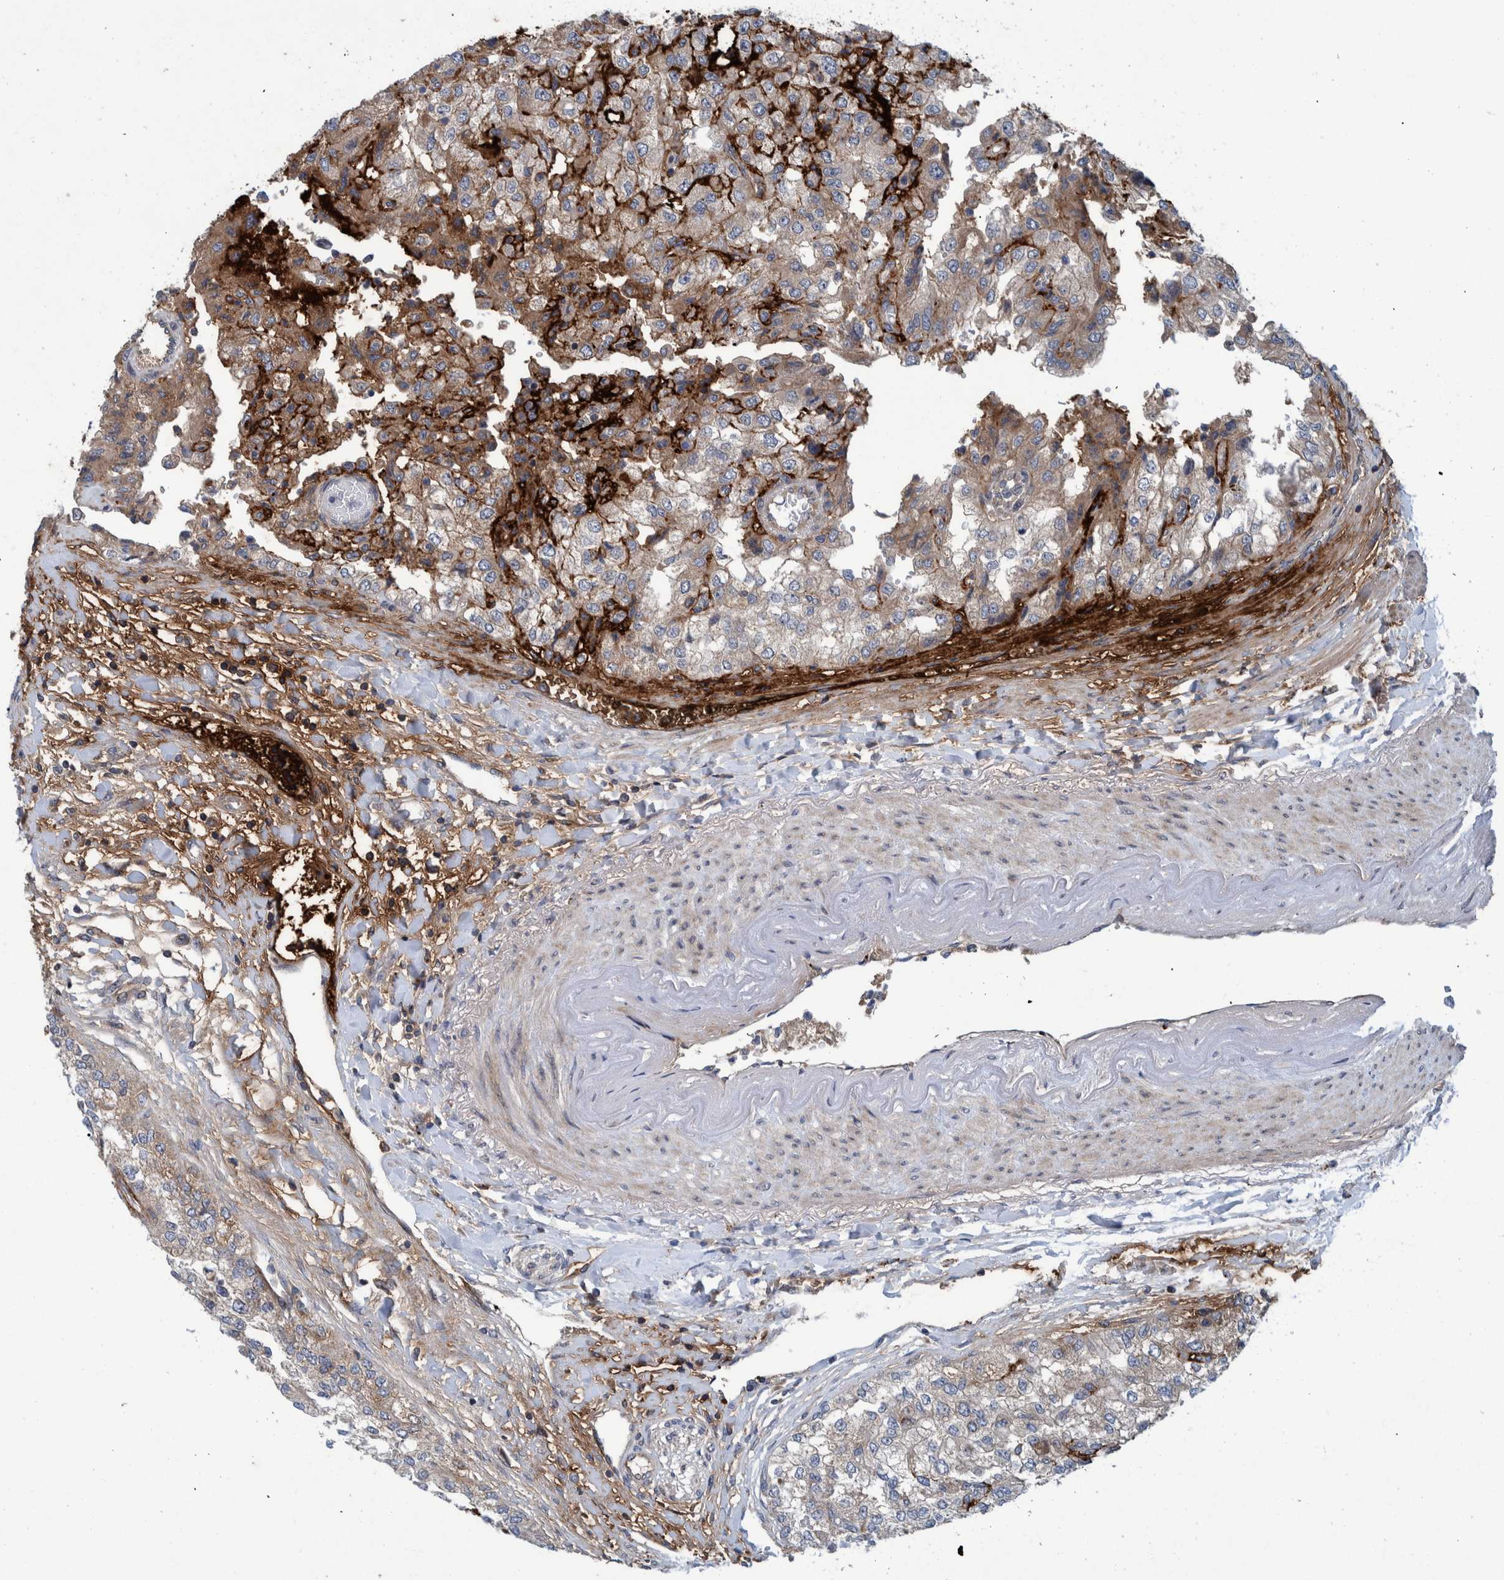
{"staining": {"intensity": "negative", "quantity": "none", "location": "none"}, "tissue": "renal cancer", "cell_type": "Tumor cells", "image_type": "cancer", "snomed": [{"axis": "morphology", "description": "Adenocarcinoma, NOS"}, {"axis": "topography", "description": "Kidney"}], "caption": "IHC histopathology image of human adenocarcinoma (renal) stained for a protein (brown), which exhibits no positivity in tumor cells.", "gene": "ITIH3", "patient": {"sex": "female", "age": 54}}